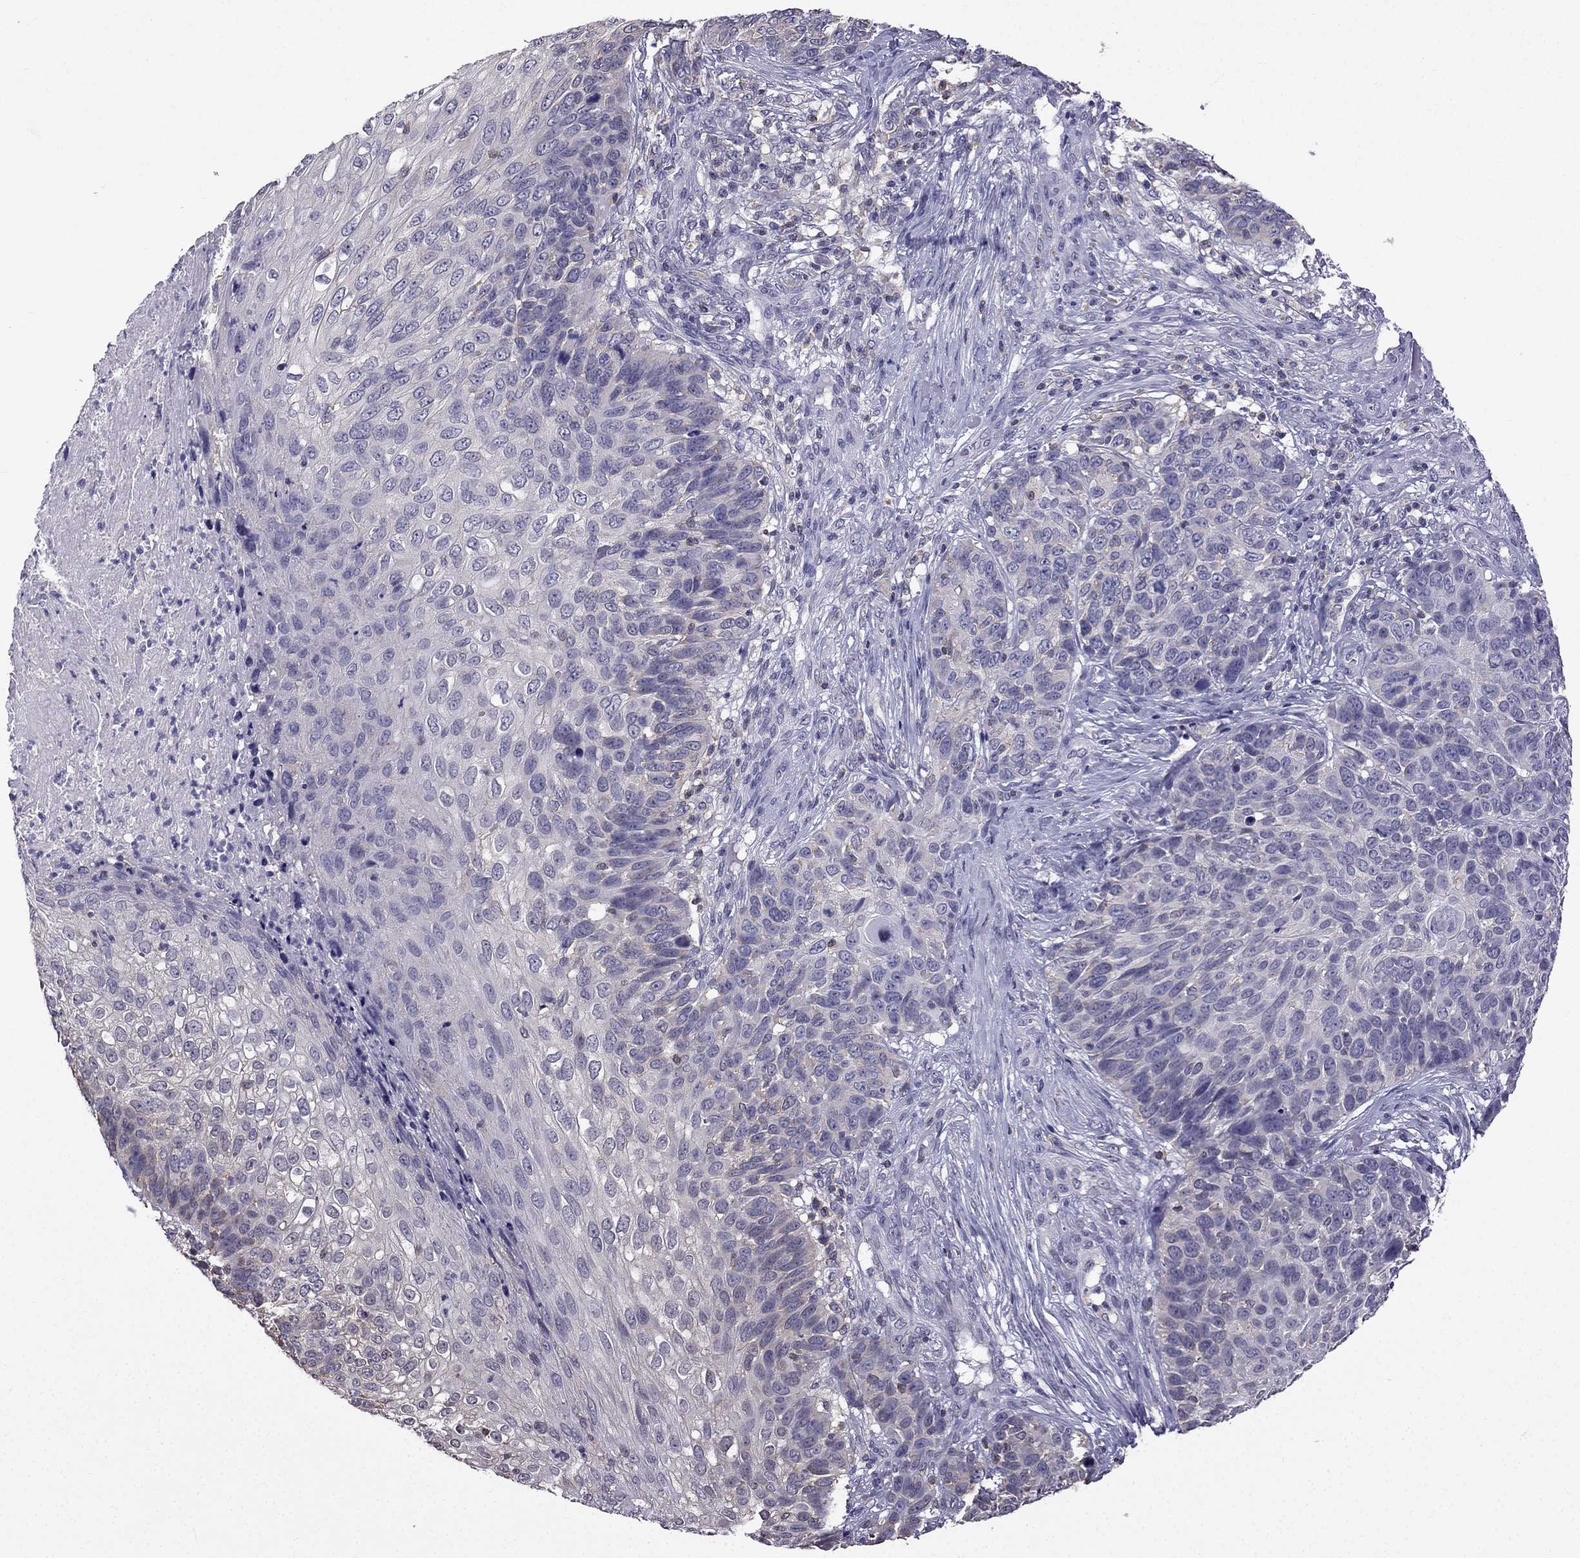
{"staining": {"intensity": "negative", "quantity": "none", "location": "none"}, "tissue": "skin cancer", "cell_type": "Tumor cells", "image_type": "cancer", "snomed": [{"axis": "morphology", "description": "Squamous cell carcinoma, NOS"}, {"axis": "topography", "description": "Skin"}], "caption": "Skin cancer was stained to show a protein in brown. There is no significant staining in tumor cells.", "gene": "CCK", "patient": {"sex": "male", "age": 92}}